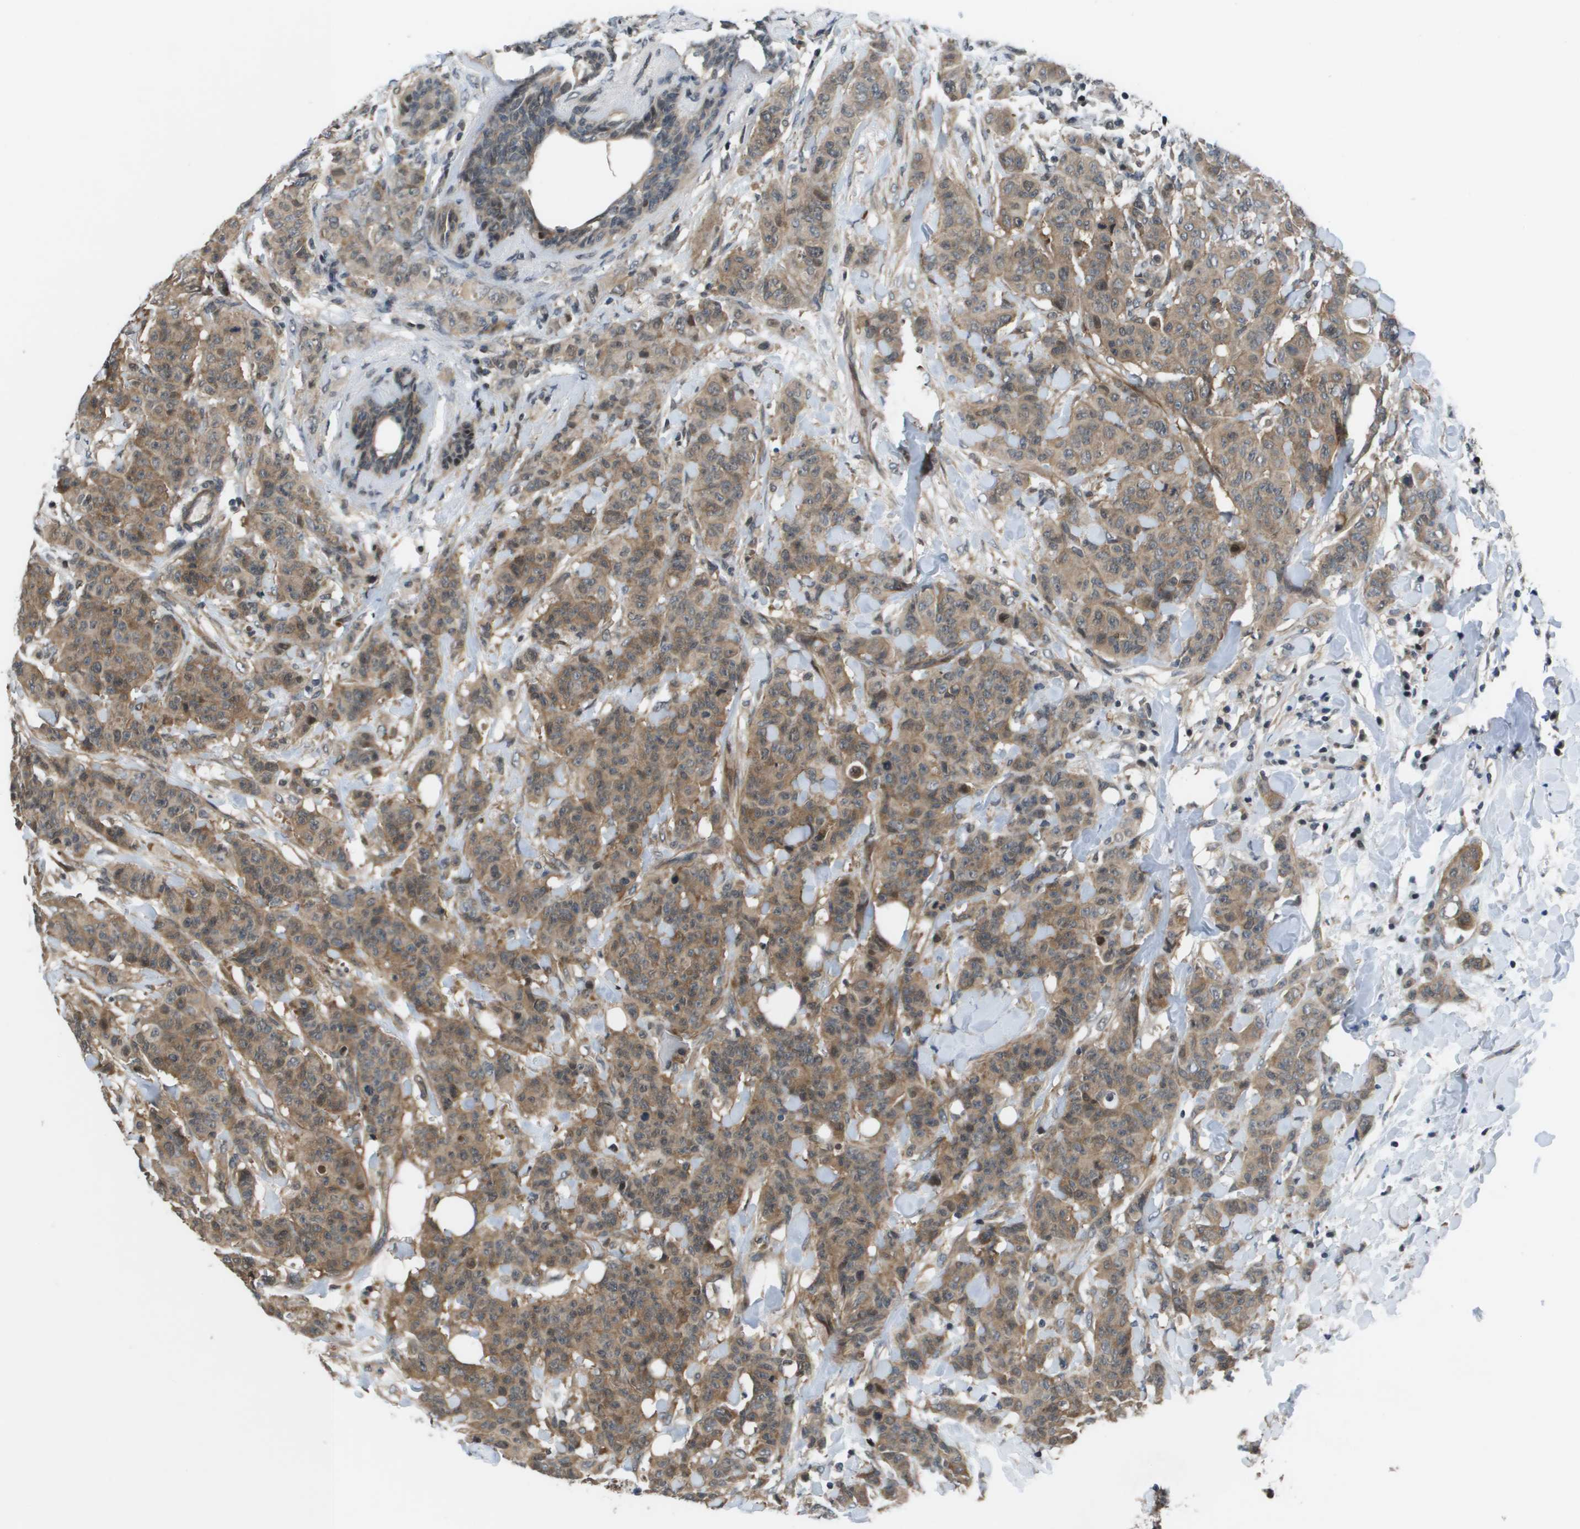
{"staining": {"intensity": "moderate", "quantity": ">75%", "location": "cytoplasmic/membranous"}, "tissue": "breast cancer", "cell_type": "Tumor cells", "image_type": "cancer", "snomed": [{"axis": "morphology", "description": "Normal tissue, NOS"}, {"axis": "morphology", "description": "Duct carcinoma"}, {"axis": "topography", "description": "Breast"}], "caption": "A high-resolution micrograph shows IHC staining of breast cancer, which demonstrates moderate cytoplasmic/membranous positivity in approximately >75% of tumor cells.", "gene": "ENPP5", "patient": {"sex": "female", "age": 40}}